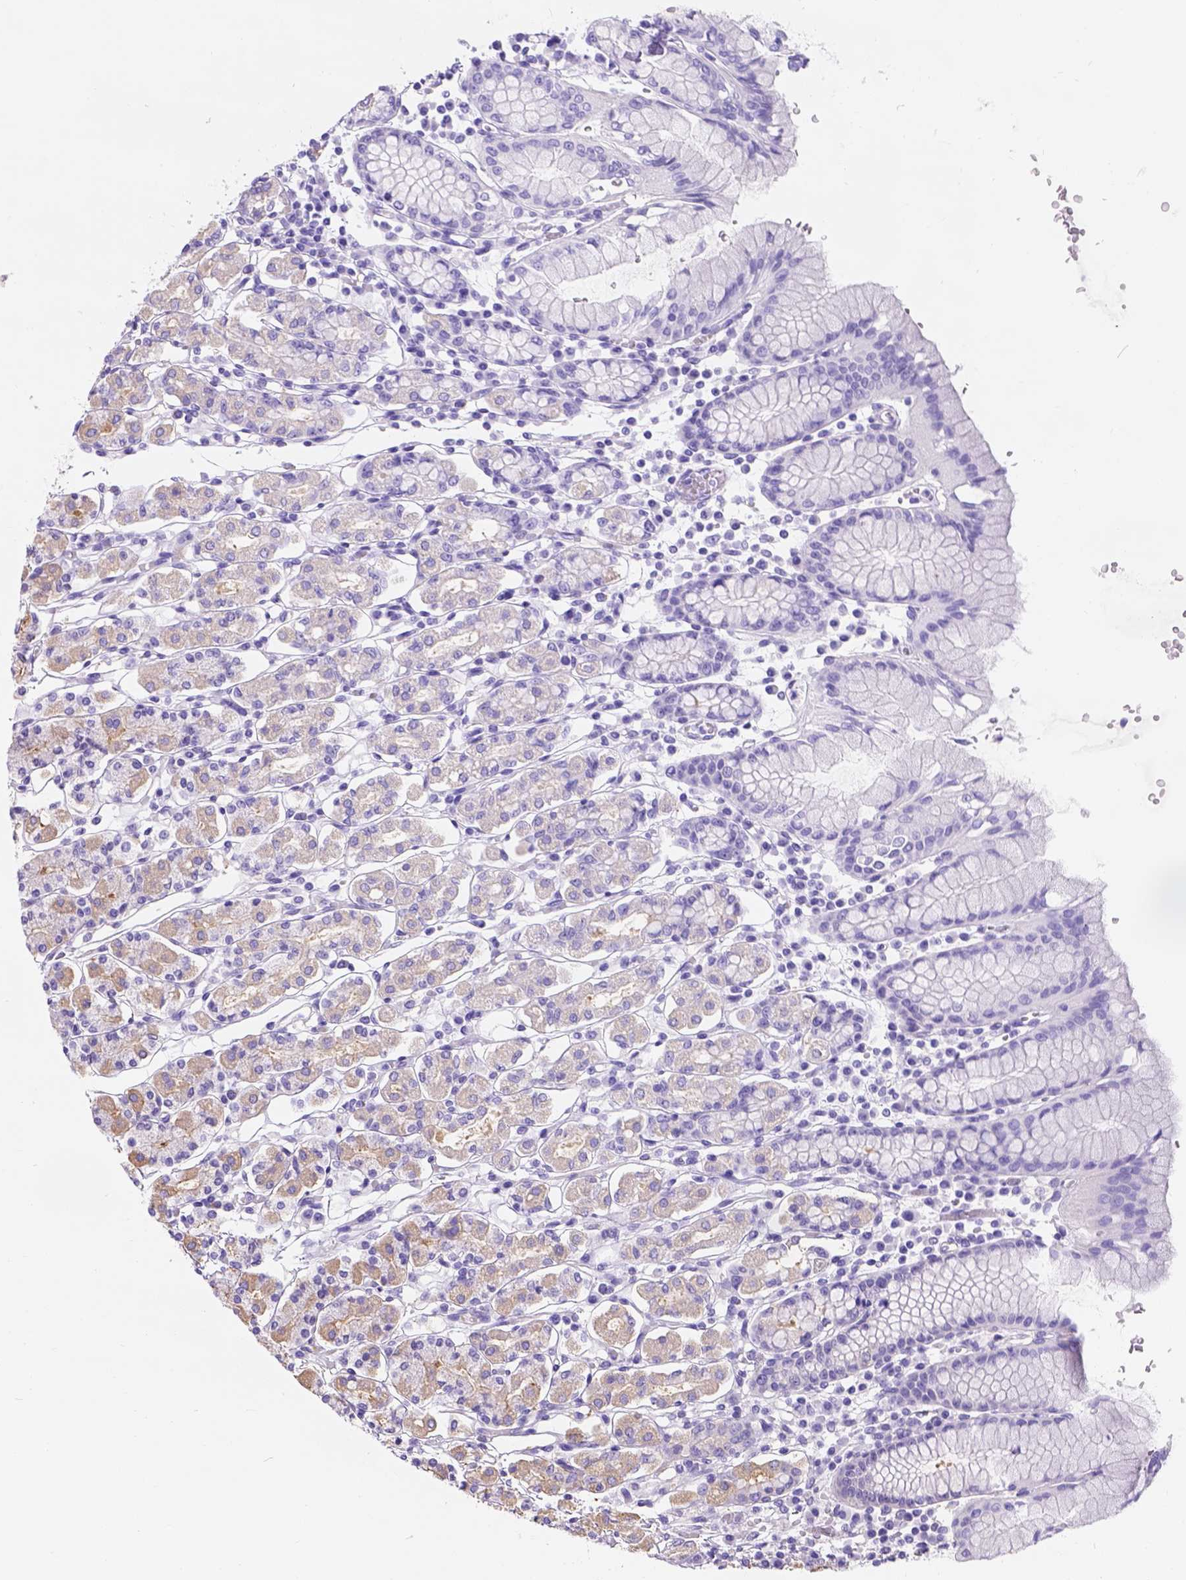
{"staining": {"intensity": "weak", "quantity": "<25%", "location": "cytoplasmic/membranous"}, "tissue": "stomach", "cell_type": "Glandular cells", "image_type": "normal", "snomed": [{"axis": "morphology", "description": "Normal tissue, NOS"}, {"axis": "topography", "description": "Stomach, upper"}, {"axis": "topography", "description": "Stomach"}], "caption": "Photomicrograph shows no protein staining in glandular cells of benign stomach.", "gene": "PHF7", "patient": {"sex": "male", "age": 62}}